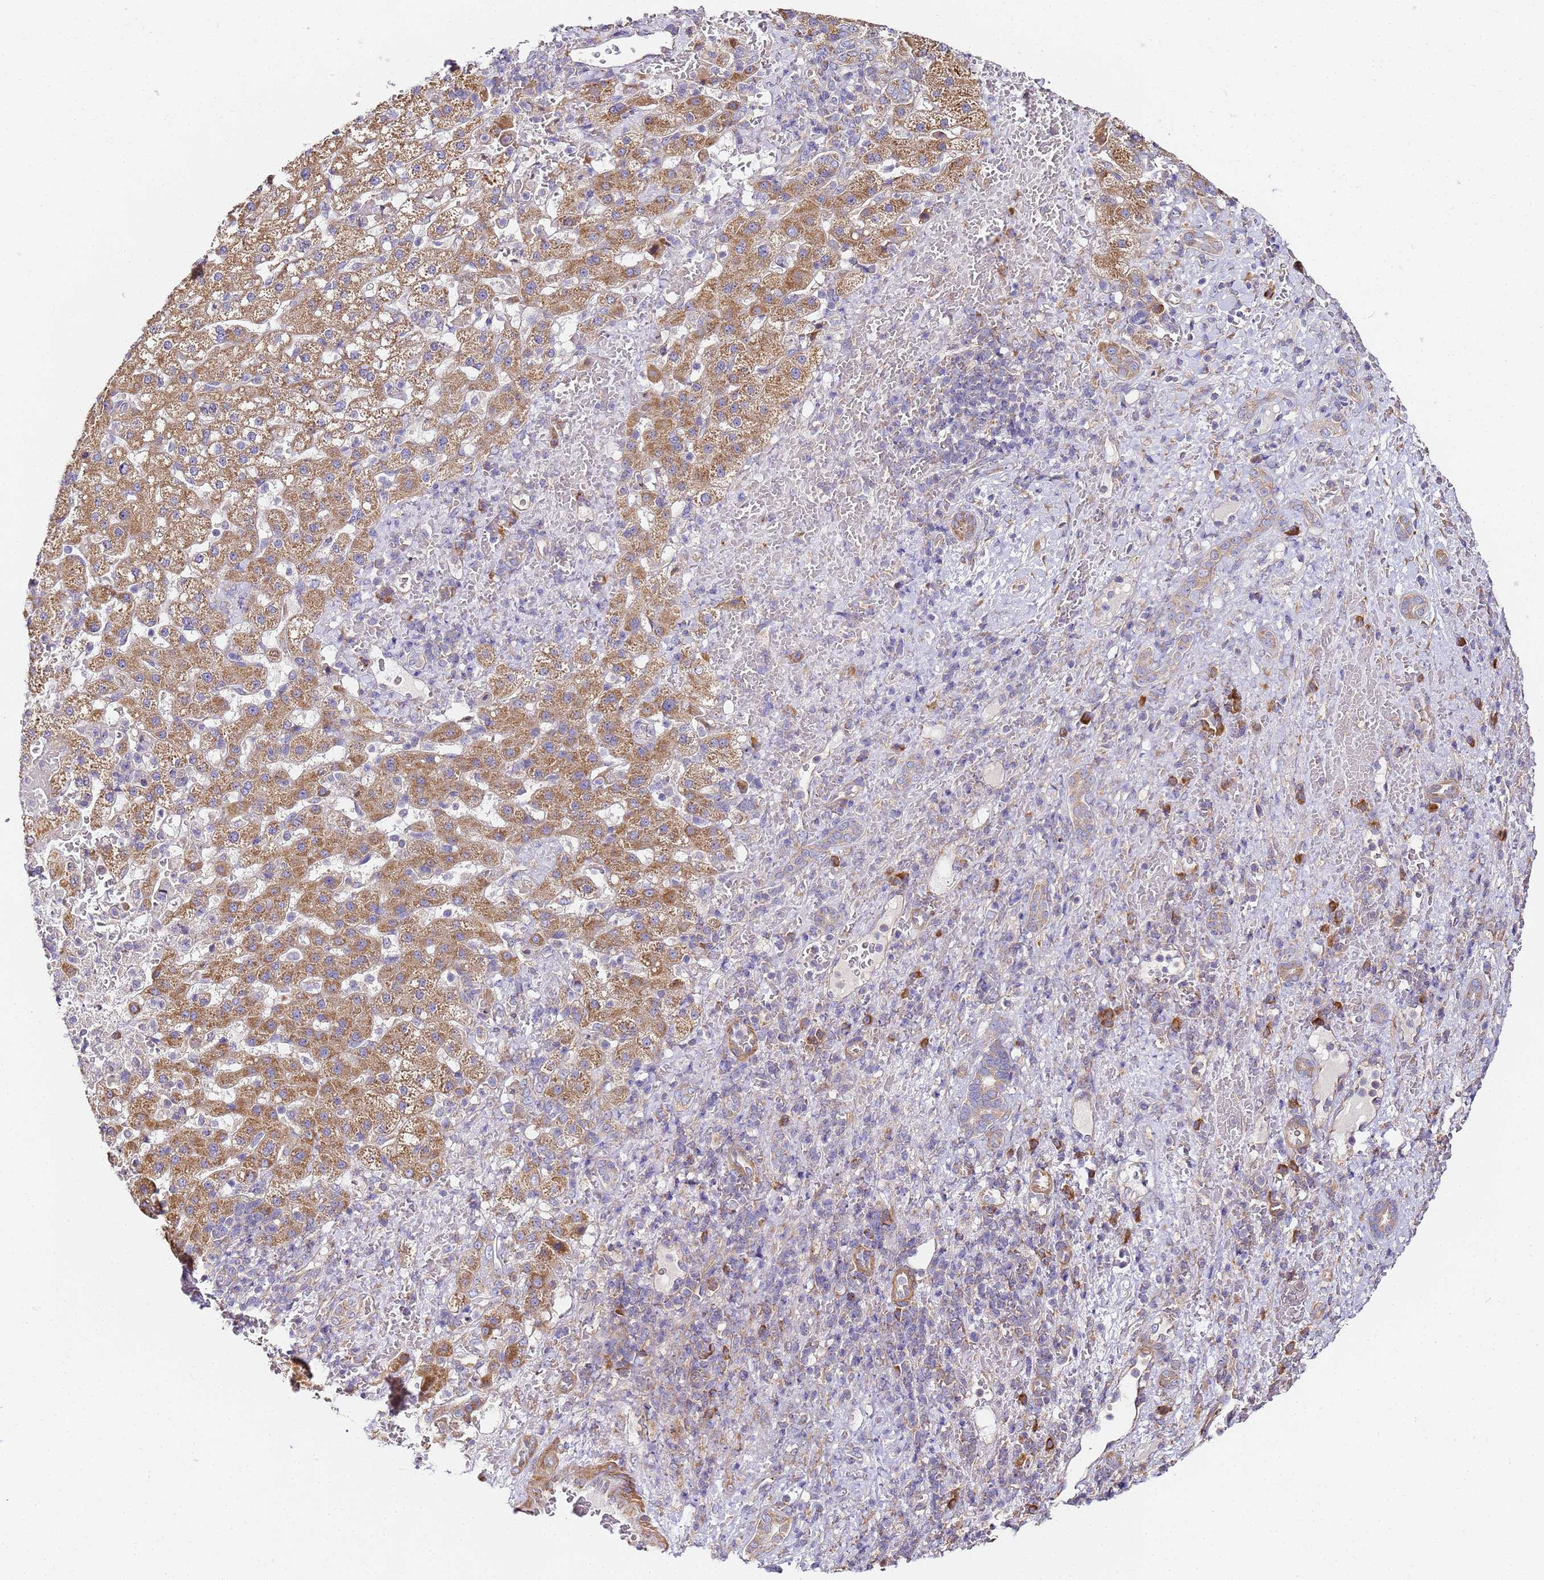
{"staining": {"intensity": "moderate", "quantity": ">75%", "location": "cytoplasmic/membranous"}, "tissue": "liver cancer", "cell_type": "Tumor cells", "image_type": "cancer", "snomed": [{"axis": "morphology", "description": "Normal tissue, NOS"}, {"axis": "morphology", "description": "Carcinoma, Hepatocellular, NOS"}, {"axis": "topography", "description": "Liver"}], "caption": "This histopathology image exhibits liver cancer (hepatocellular carcinoma) stained with immunohistochemistry (IHC) to label a protein in brown. The cytoplasmic/membranous of tumor cells show moderate positivity for the protein. Nuclei are counter-stained blue.", "gene": "RPL13A", "patient": {"sex": "male", "age": 57}}